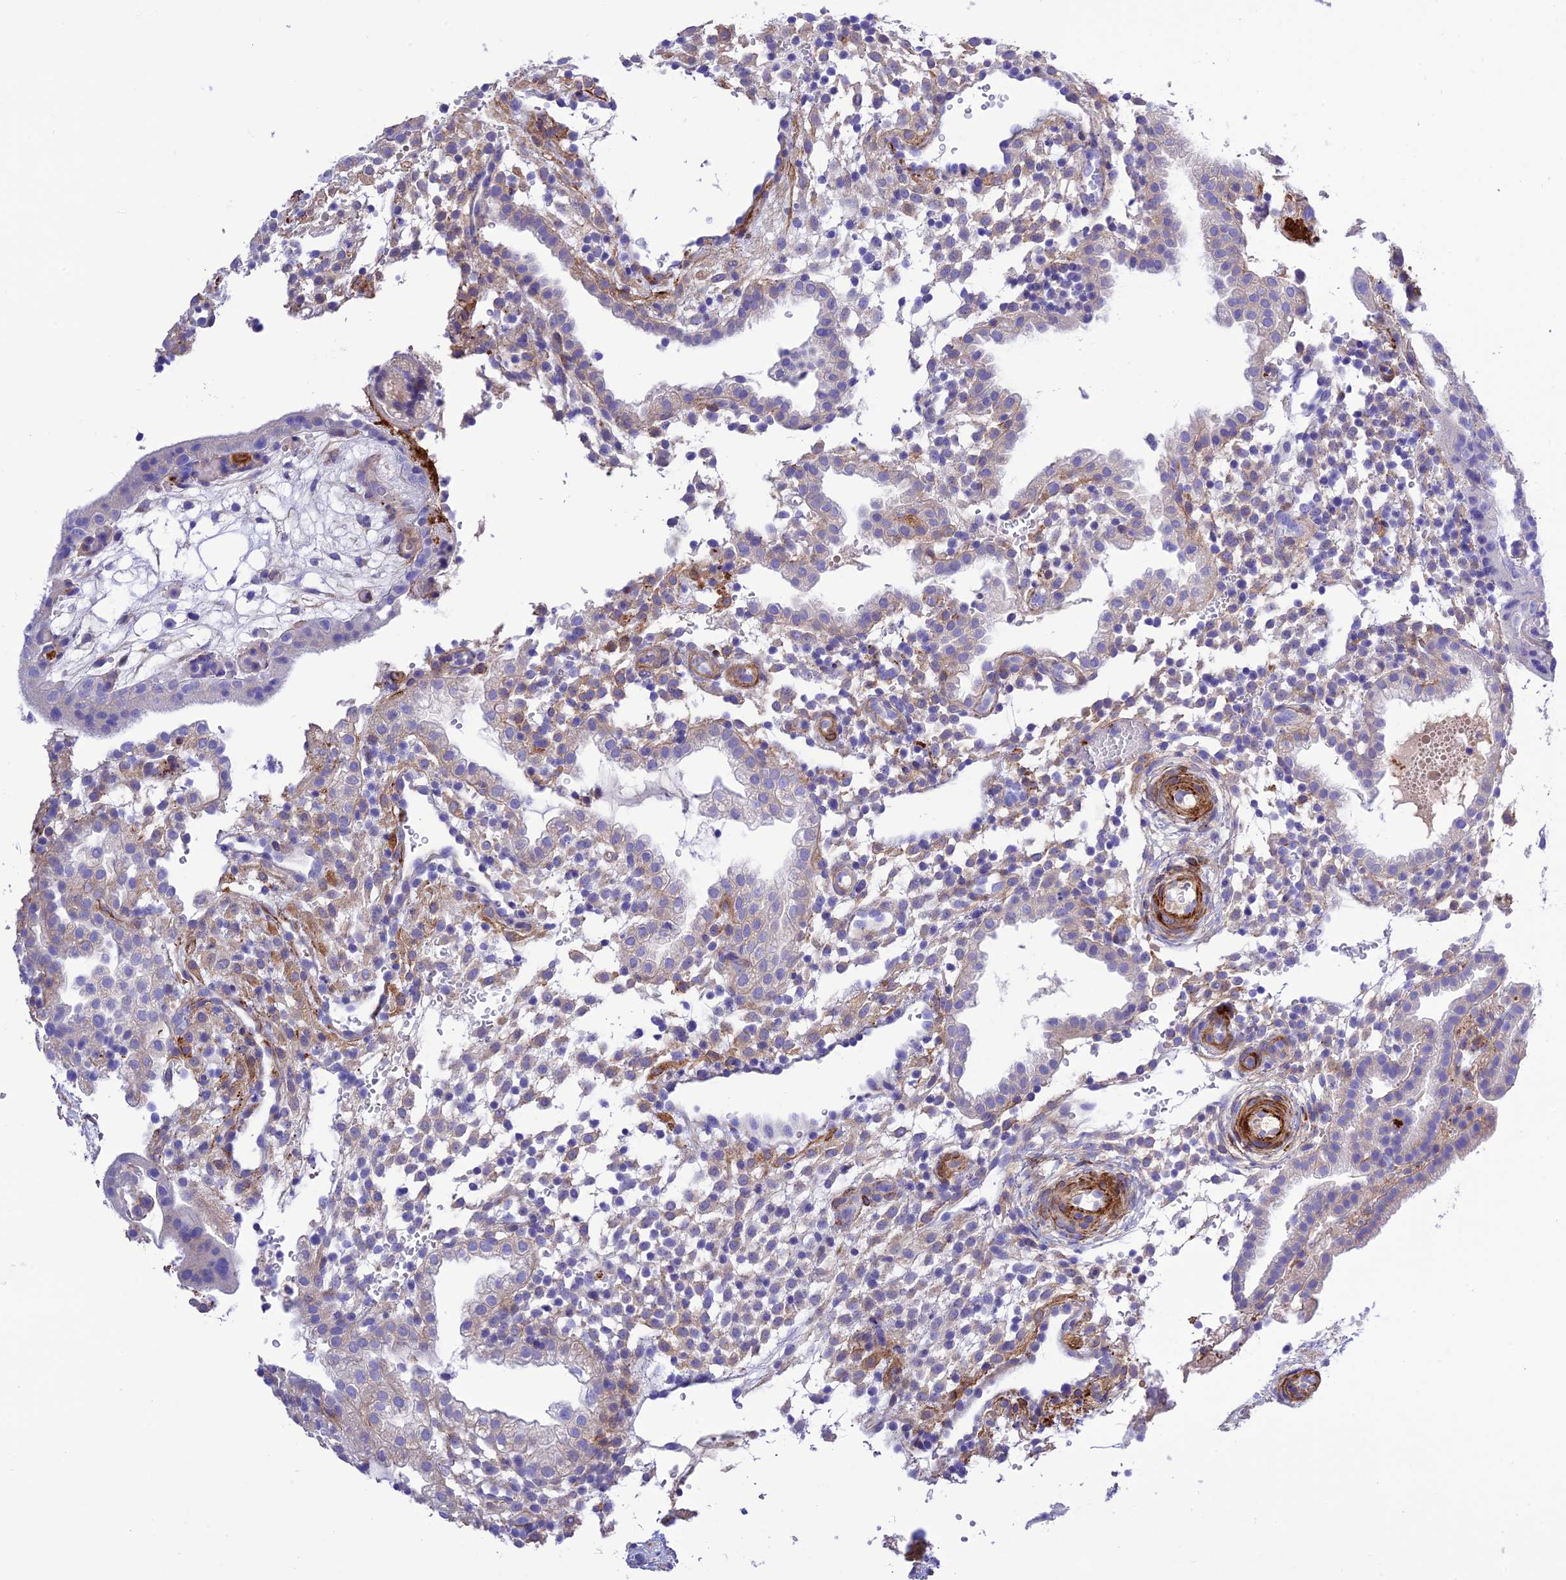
{"staining": {"intensity": "weak", "quantity": "<25%", "location": "cytoplasmic/membranous"}, "tissue": "placenta", "cell_type": "Decidual cells", "image_type": "normal", "snomed": [{"axis": "morphology", "description": "Normal tissue, NOS"}, {"axis": "topography", "description": "Placenta"}], "caption": "An image of placenta stained for a protein shows no brown staining in decidual cells.", "gene": "FRA10AC1", "patient": {"sex": "female", "age": 18}}